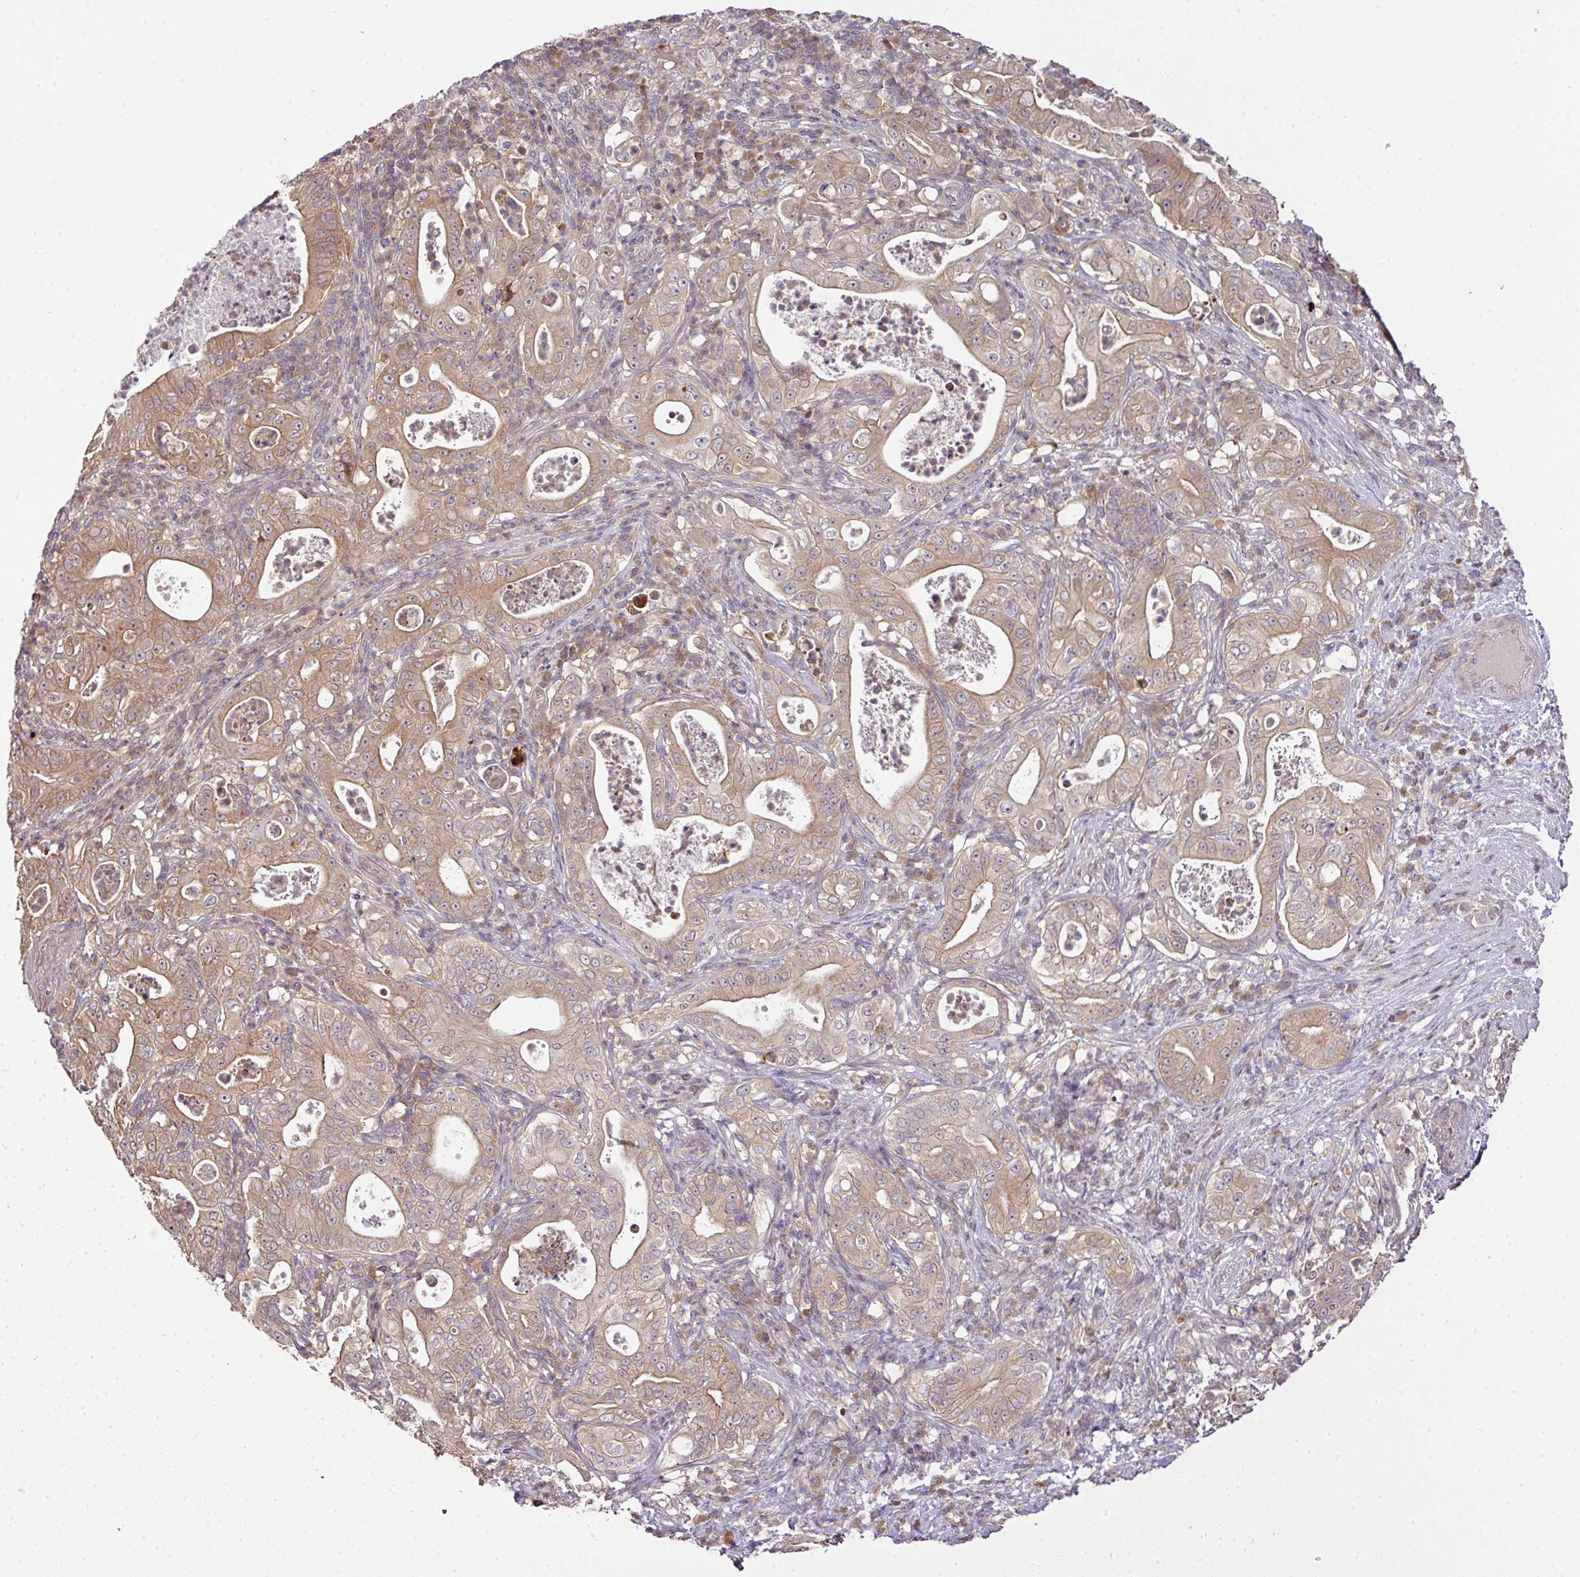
{"staining": {"intensity": "weak", "quantity": ">75%", "location": "cytoplasmic/membranous"}, "tissue": "pancreatic cancer", "cell_type": "Tumor cells", "image_type": "cancer", "snomed": [{"axis": "morphology", "description": "Adenocarcinoma, NOS"}, {"axis": "topography", "description": "Pancreas"}], "caption": "A micrograph of human adenocarcinoma (pancreatic) stained for a protein displays weak cytoplasmic/membranous brown staining in tumor cells.", "gene": "TMEM107", "patient": {"sex": "male", "age": 71}}